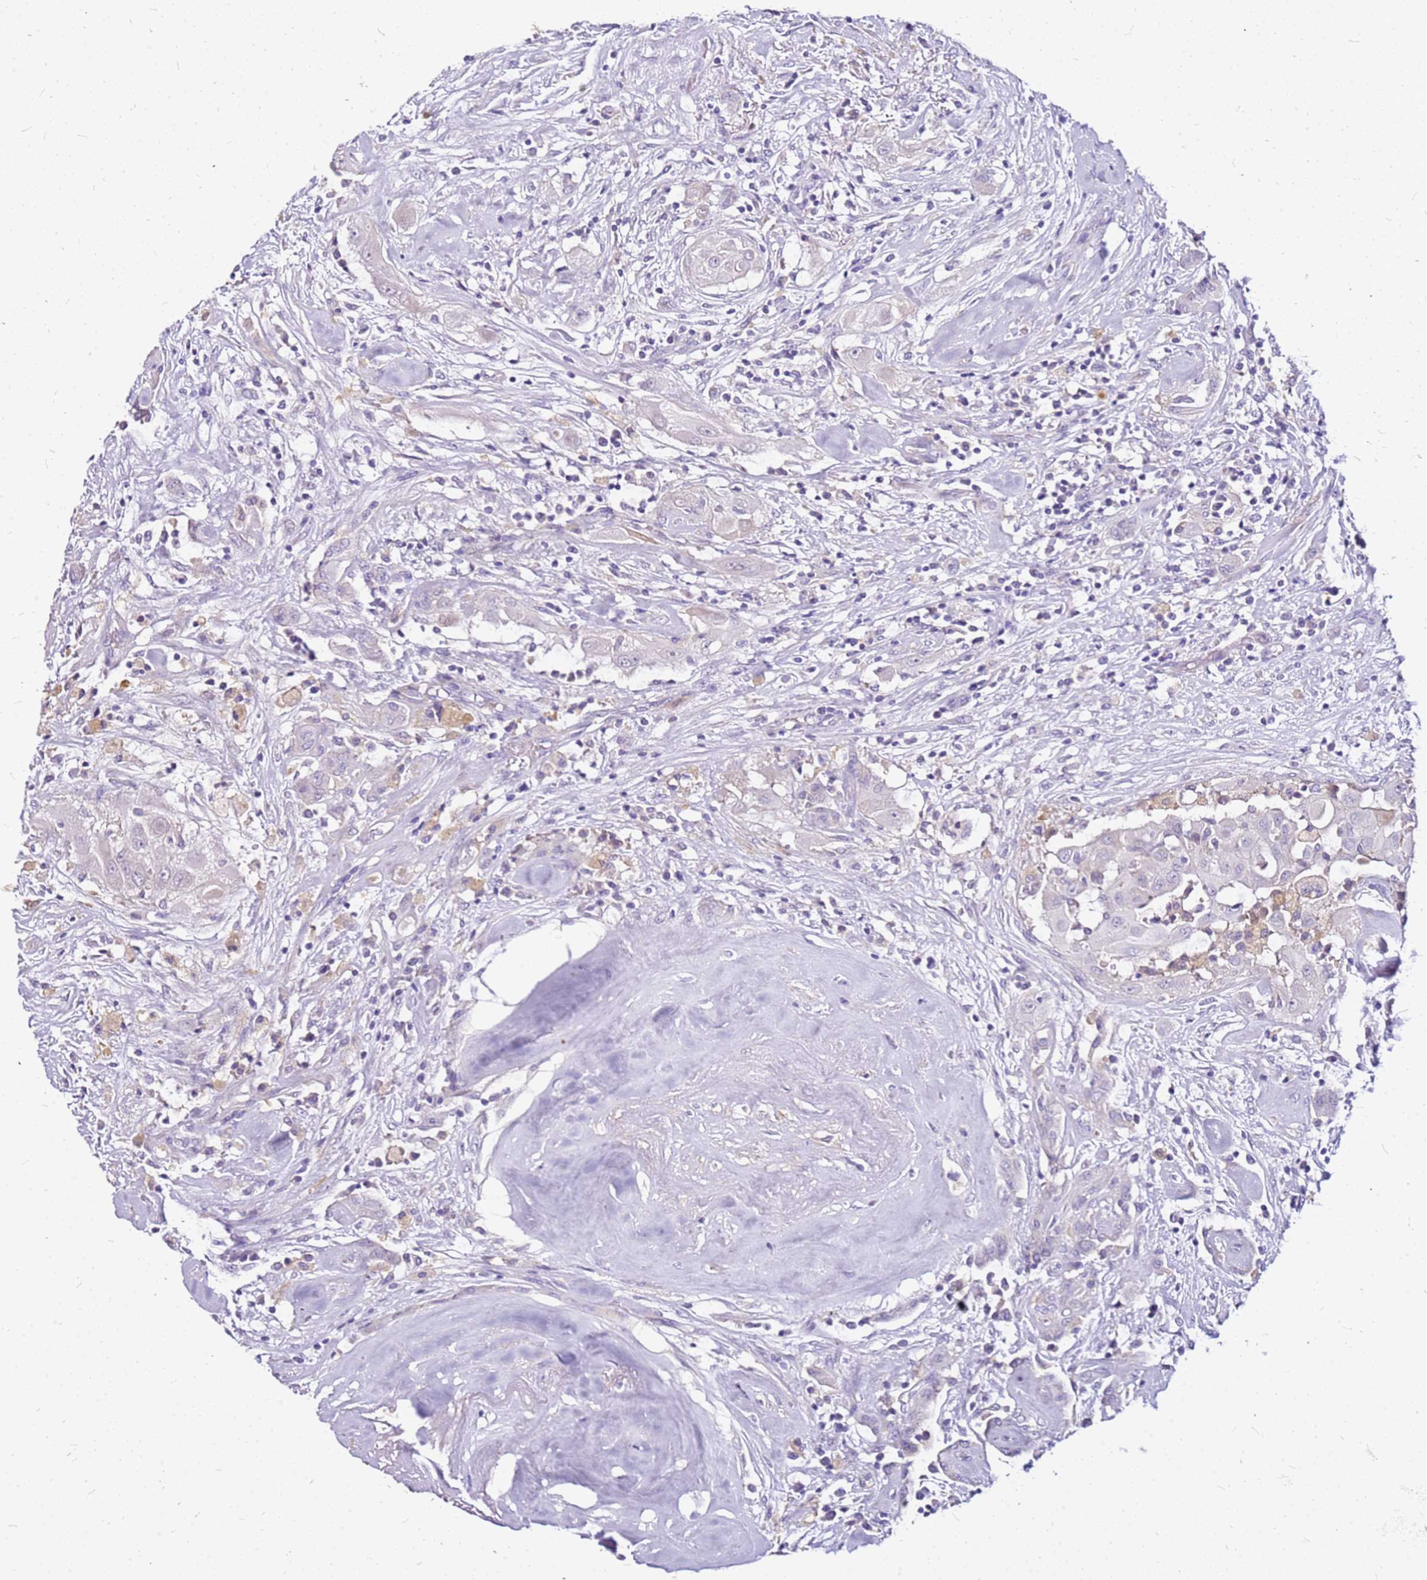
{"staining": {"intensity": "negative", "quantity": "none", "location": "none"}, "tissue": "thyroid cancer", "cell_type": "Tumor cells", "image_type": "cancer", "snomed": [{"axis": "morphology", "description": "Papillary adenocarcinoma, NOS"}, {"axis": "topography", "description": "Thyroid gland"}], "caption": "This micrograph is of thyroid cancer stained with immunohistochemistry to label a protein in brown with the nuclei are counter-stained blue. There is no staining in tumor cells.", "gene": "DCDC2B", "patient": {"sex": "female", "age": 59}}